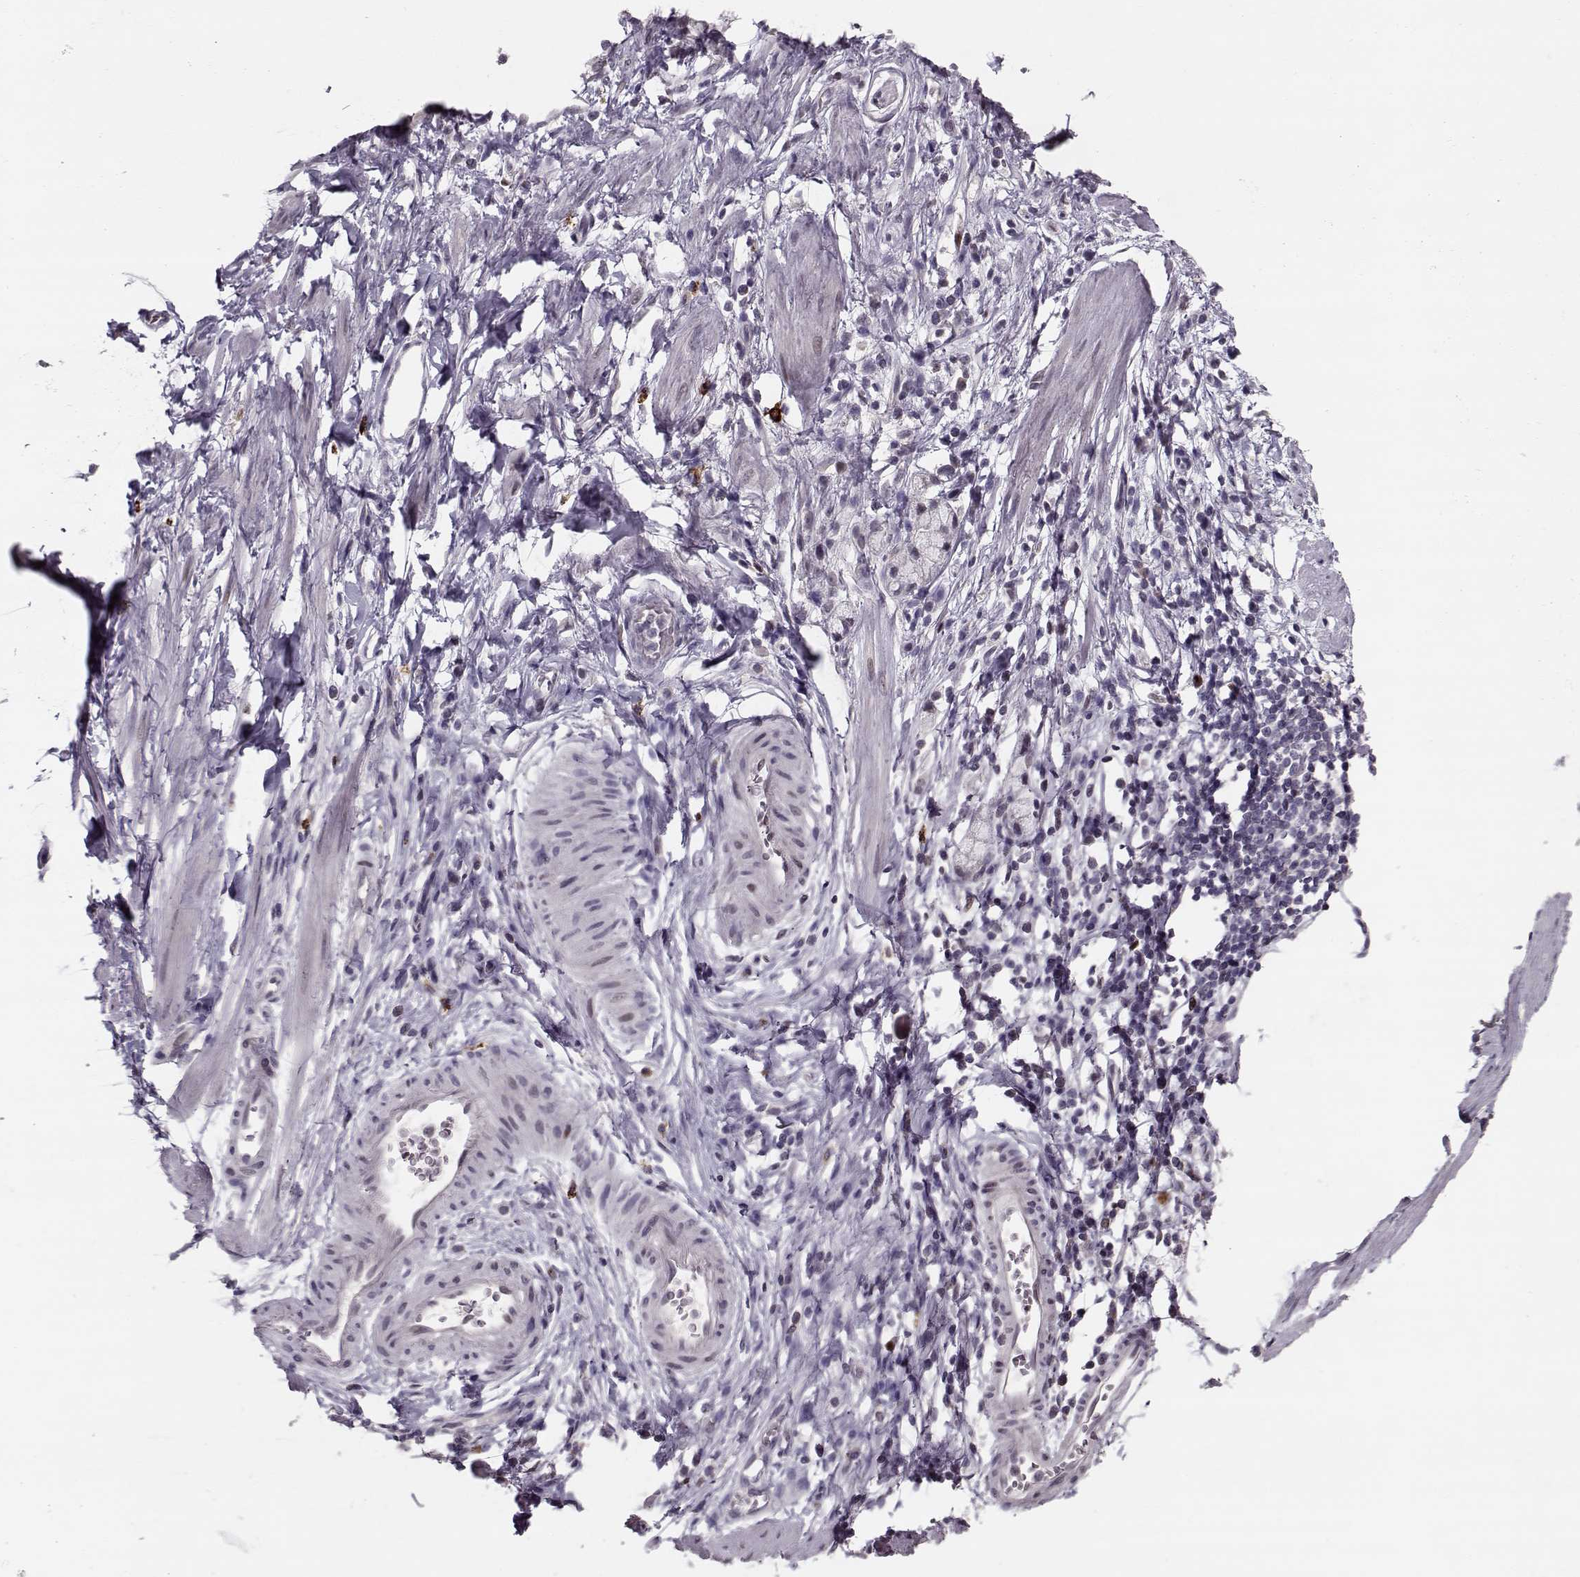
{"staining": {"intensity": "negative", "quantity": "none", "location": "none"}, "tissue": "stomach cancer", "cell_type": "Tumor cells", "image_type": "cancer", "snomed": [{"axis": "morphology", "description": "Adenocarcinoma, NOS"}, {"axis": "topography", "description": "Stomach"}], "caption": "Immunohistochemical staining of human stomach cancer displays no significant positivity in tumor cells.", "gene": "DNAI3", "patient": {"sex": "male", "age": 58}}